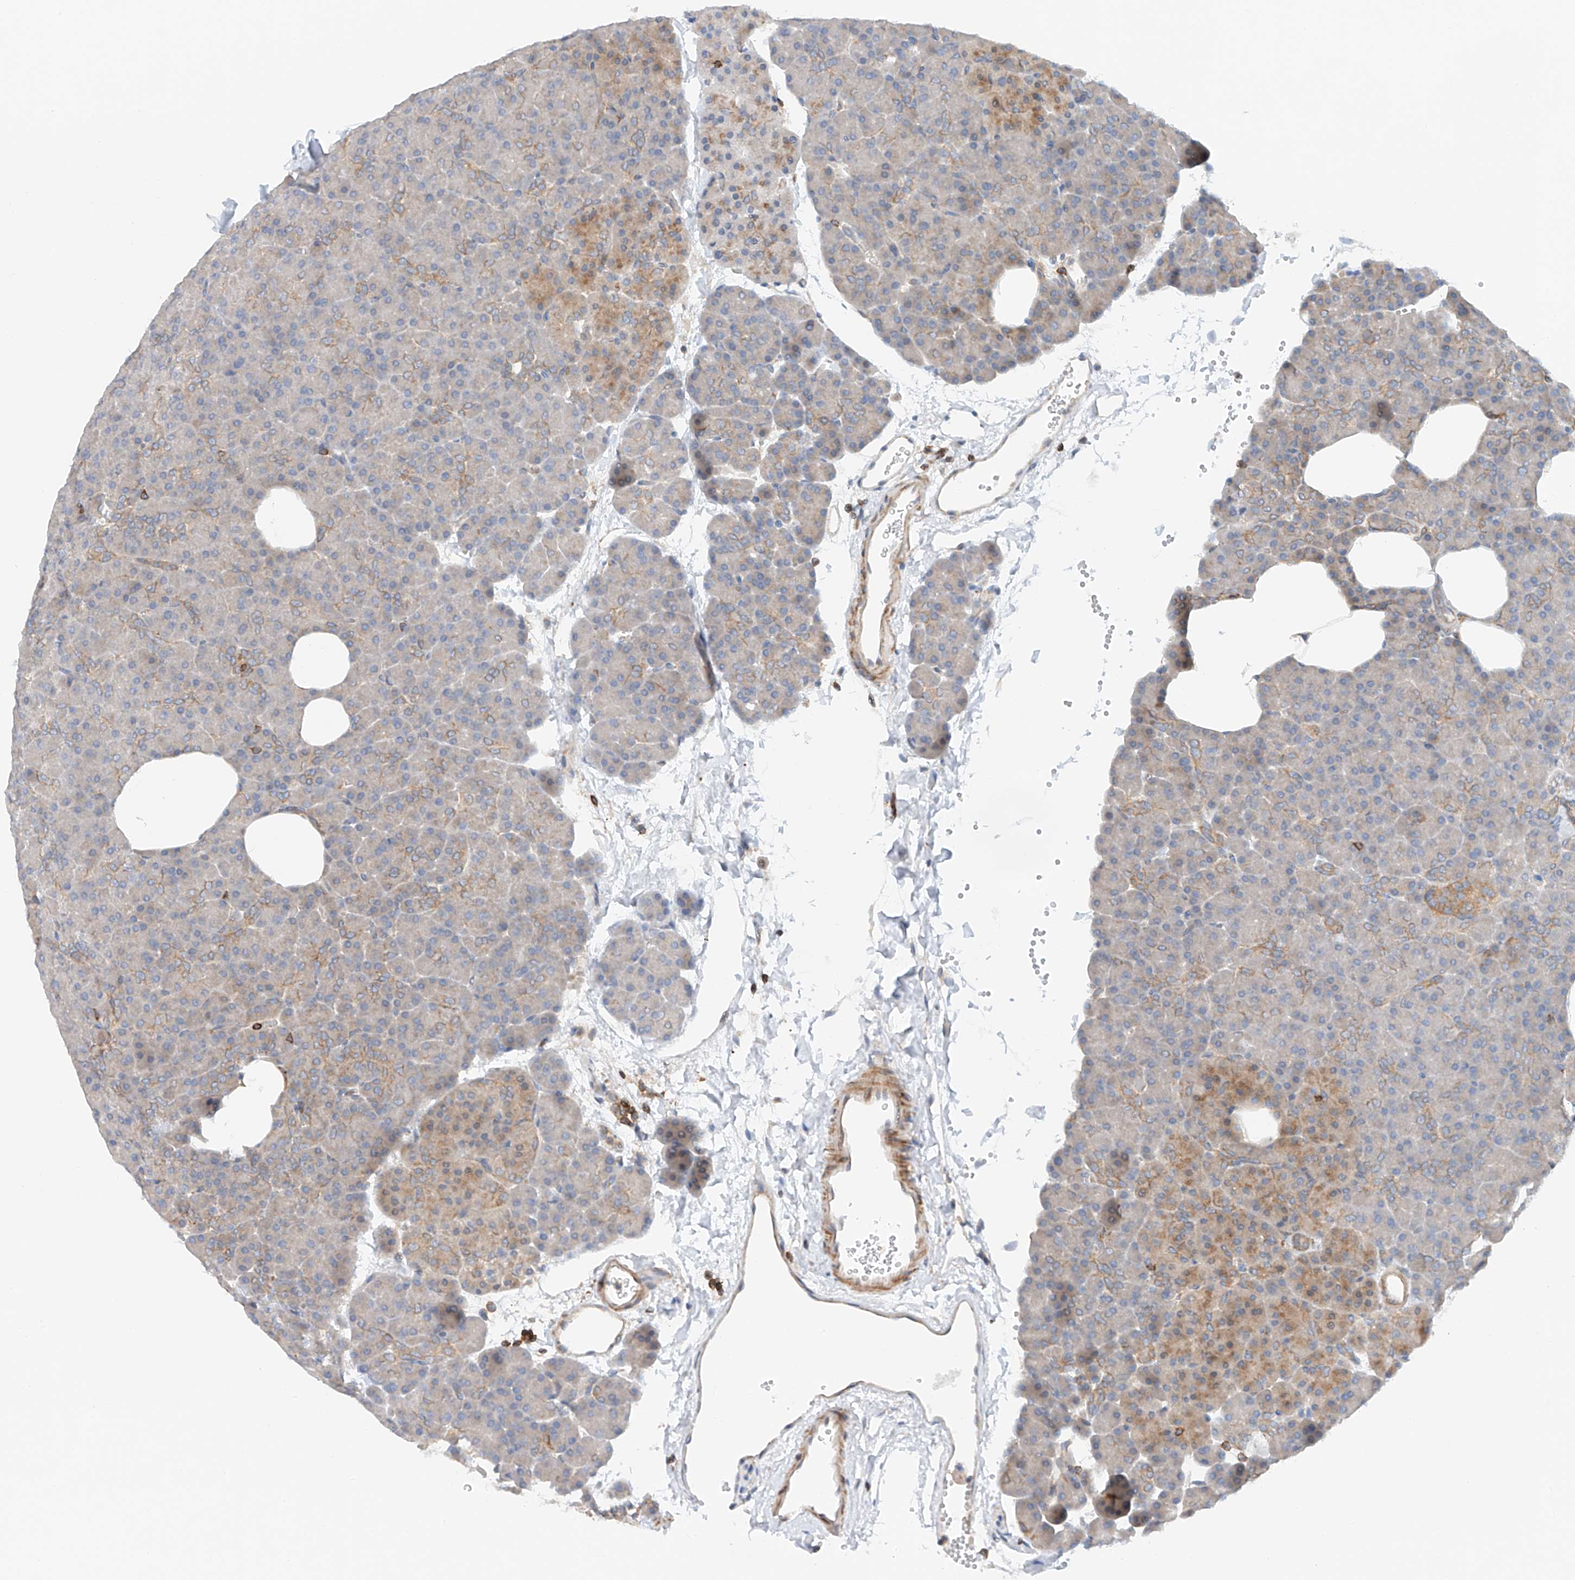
{"staining": {"intensity": "weak", "quantity": "<25%", "location": "cytoplasmic/membranous"}, "tissue": "pancreas", "cell_type": "Exocrine glandular cells", "image_type": "normal", "snomed": [{"axis": "morphology", "description": "Normal tissue, NOS"}, {"axis": "morphology", "description": "Carcinoid, malignant, NOS"}, {"axis": "topography", "description": "Pancreas"}], "caption": "DAB (3,3'-diaminobenzidine) immunohistochemical staining of normal pancreas shows no significant positivity in exocrine glandular cells.", "gene": "MFN2", "patient": {"sex": "female", "age": 35}}